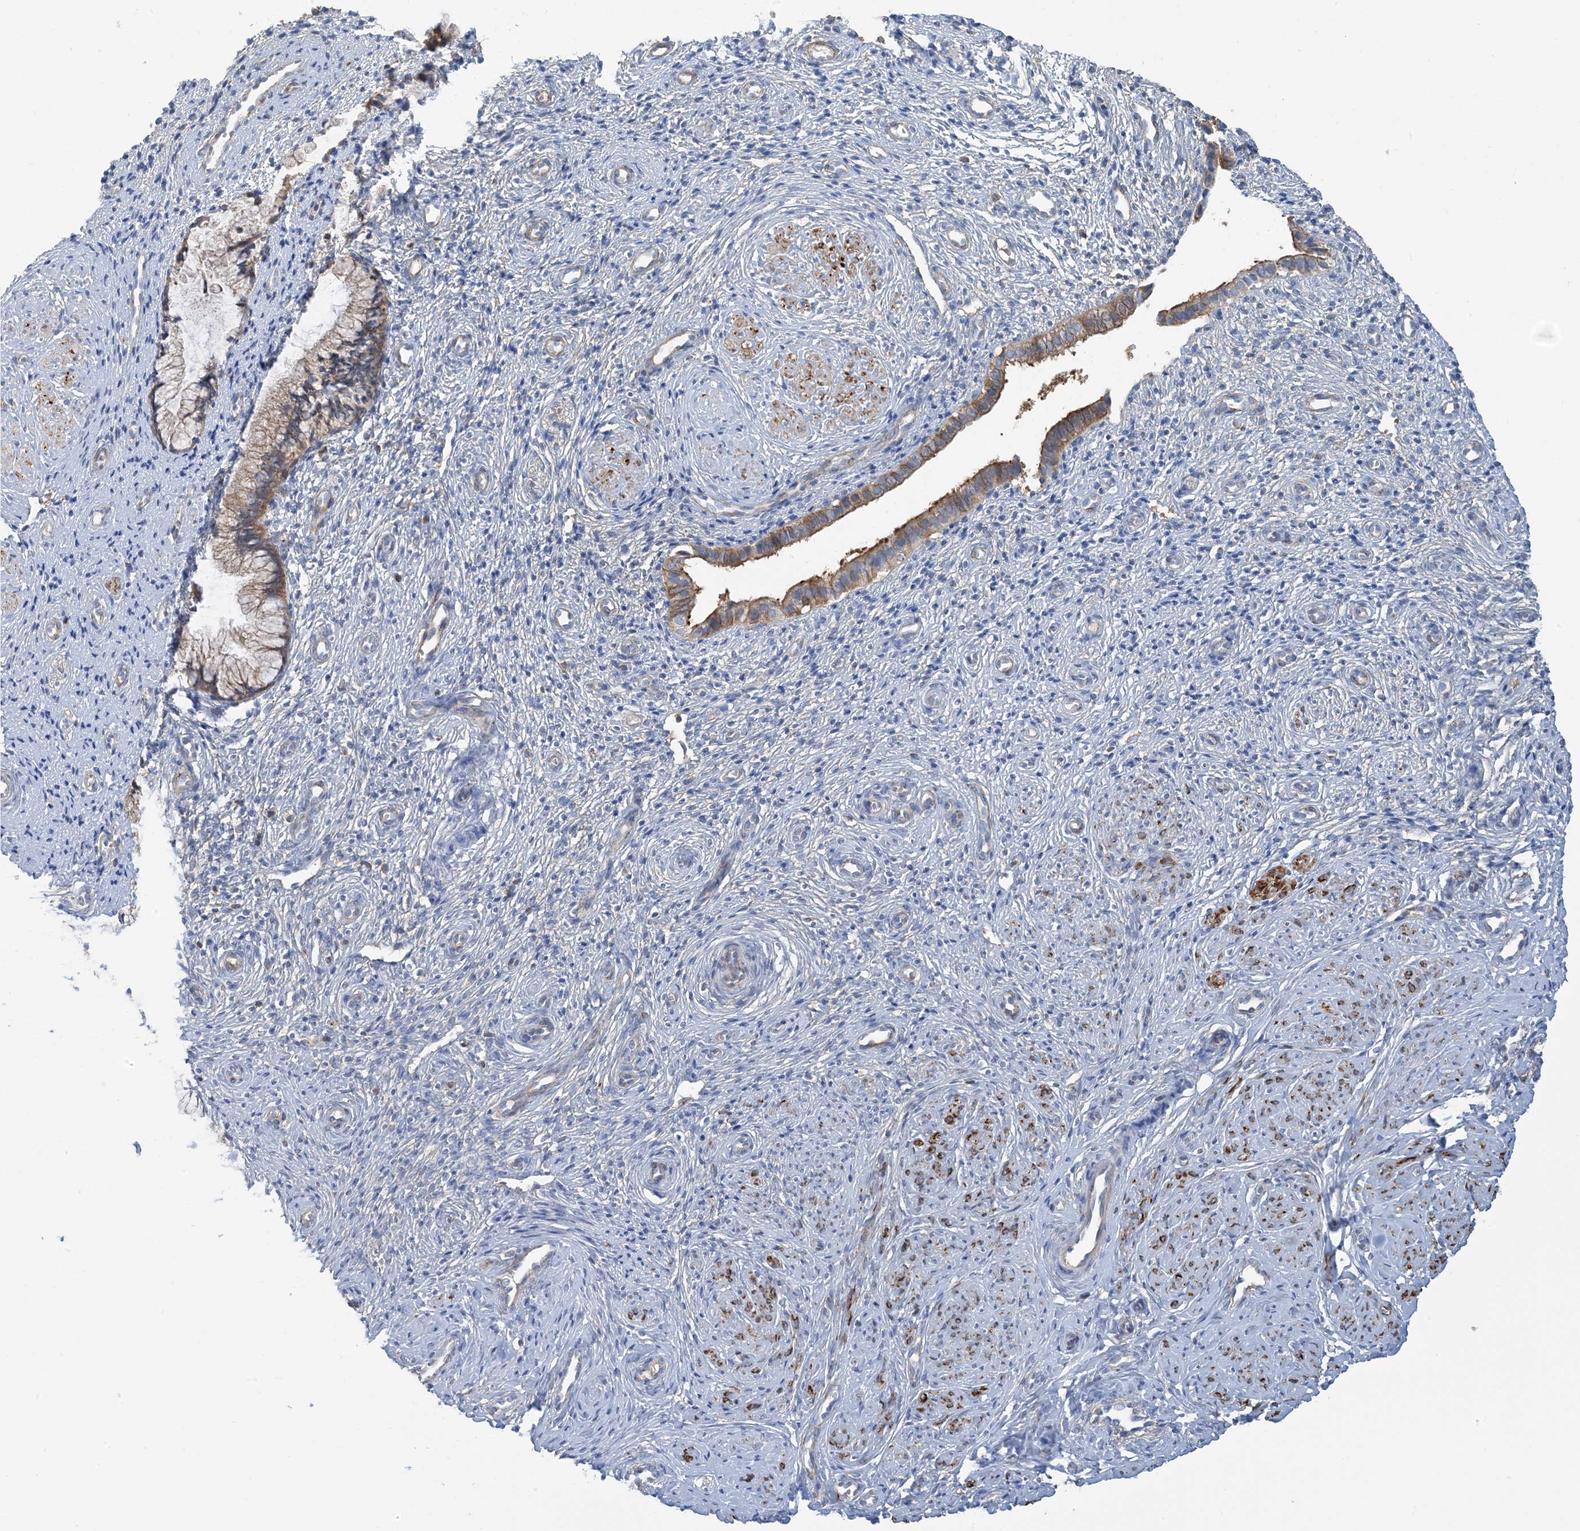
{"staining": {"intensity": "moderate", "quantity": ">75%", "location": "cytoplasmic/membranous"}, "tissue": "cervix", "cell_type": "Glandular cells", "image_type": "normal", "snomed": [{"axis": "morphology", "description": "Normal tissue, NOS"}, {"axis": "topography", "description": "Cervix"}], "caption": "Cervix stained with DAB (3,3'-diaminobenzidine) immunohistochemistry exhibits medium levels of moderate cytoplasmic/membranous expression in approximately >75% of glandular cells. The staining was performed using DAB (3,3'-diaminobenzidine) to visualize the protein expression in brown, while the nuclei were stained in blue with hematoxylin (Magnification: 20x).", "gene": "CALHM5", "patient": {"sex": "female", "age": 27}}